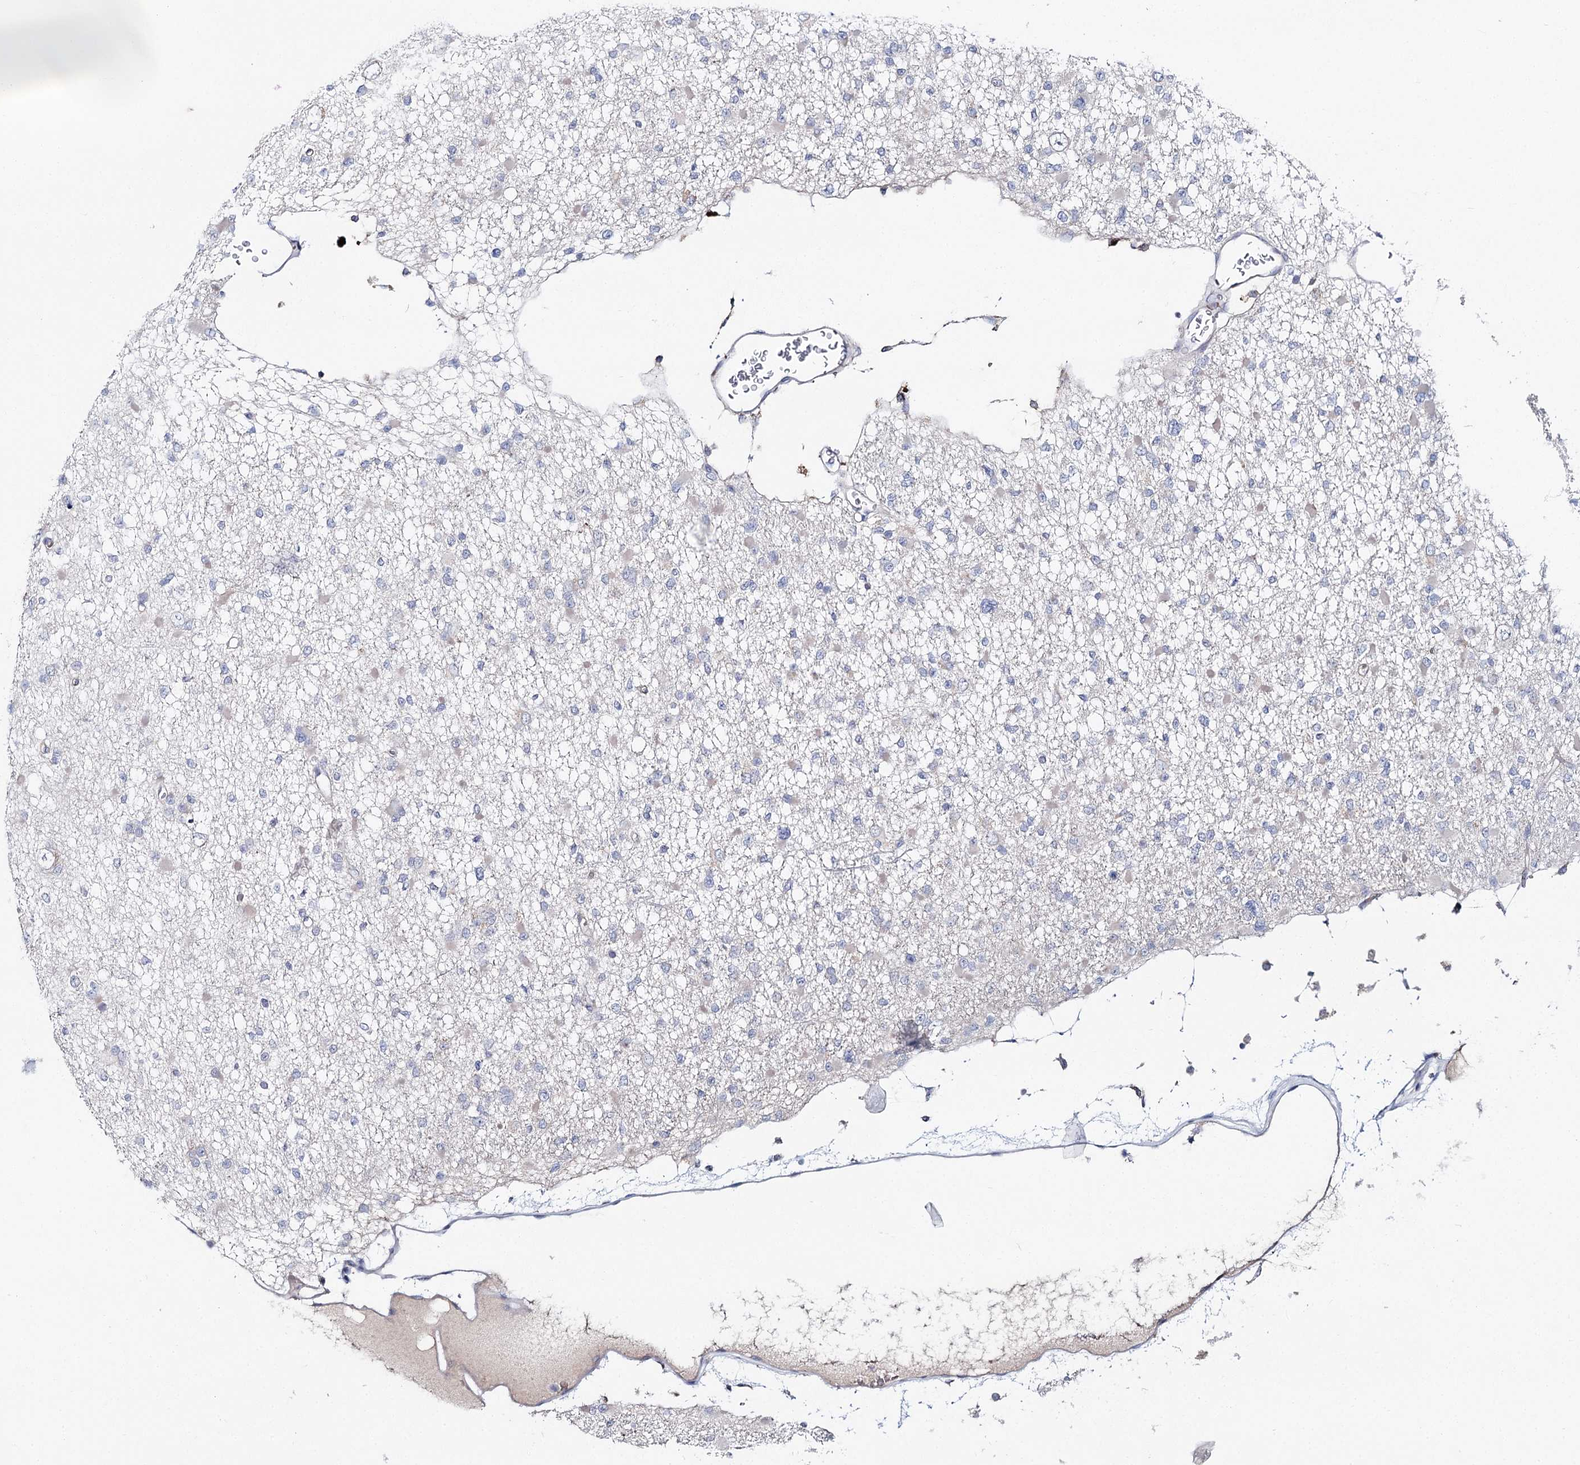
{"staining": {"intensity": "negative", "quantity": "none", "location": "none"}, "tissue": "glioma", "cell_type": "Tumor cells", "image_type": "cancer", "snomed": [{"axis": "morphology", "description": "Glioma, malignant, Low grade"}, {"axis": "topography", "description": "Brain"}], "caption": "DAB immunohistochemical staining of malignant glioma (low-grade) reveals no significant expression in tumor cells. Brightfield microscopy of immunohistochemistry stained with DAB (brown) and hematoxylin (blue), captured at high magnification.", "gene": "LRRC14B", "patient": {"sex": "female", "age": 22}}